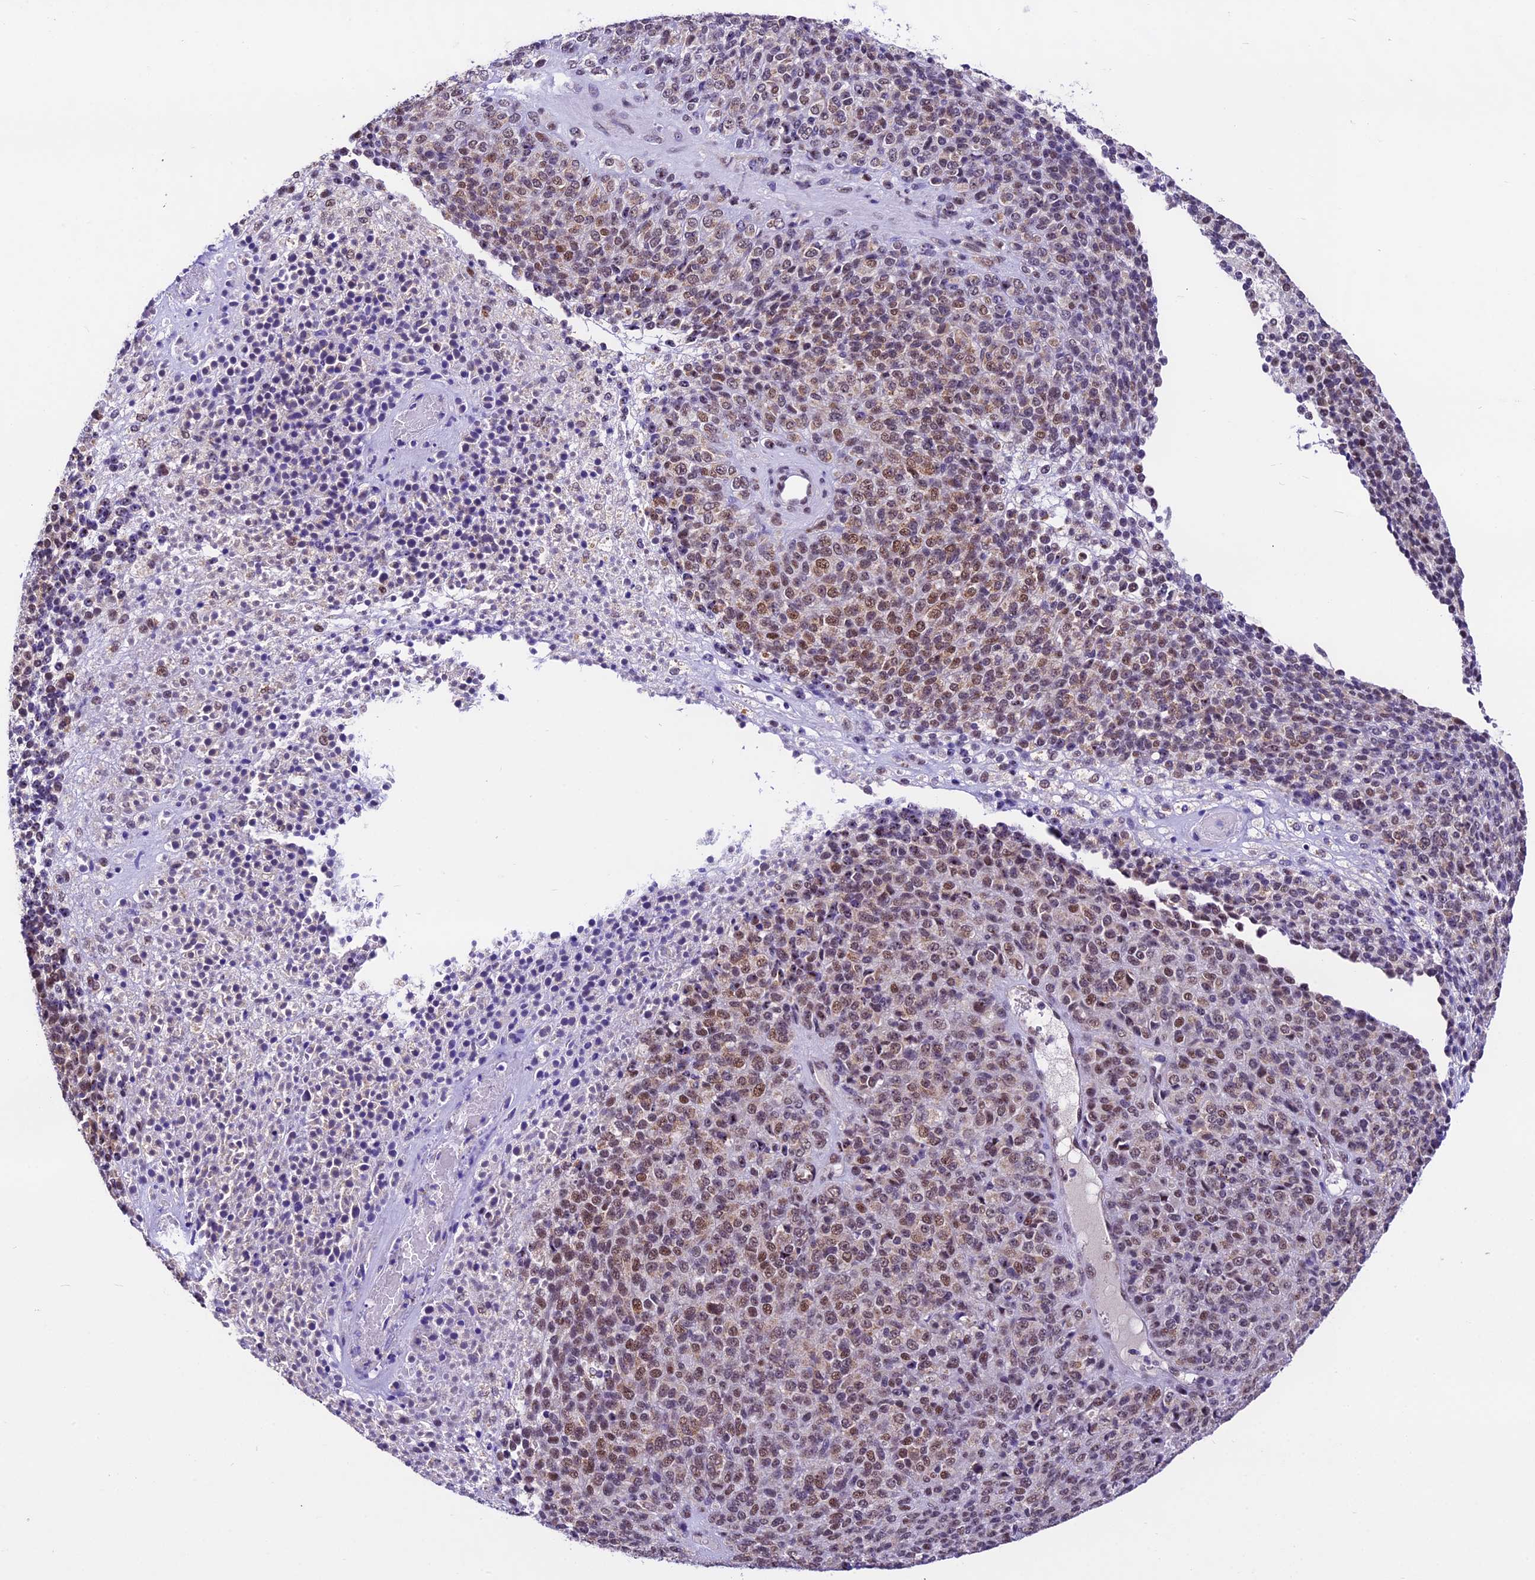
{"staining": {"intensity": "moderate", "quantity": "25%-75%", "location": "nuclear"}, "tissue": "melanoma", "cell_type": "Tumor cells", "image_type": "cancer", "snomed": [{"axis": "morphology", "description": "Malignant melanoma, Metastatic site"}, {"axis": "topography", "description": "Brain"}], "caption": "Melanoma was stained to show a protein in brown. There is medium levels of moderate nuclear positivity in about 25%-75% of tumor cells.", "gene": "CARS2", "patient": {"sex": "female", "age": 56}}